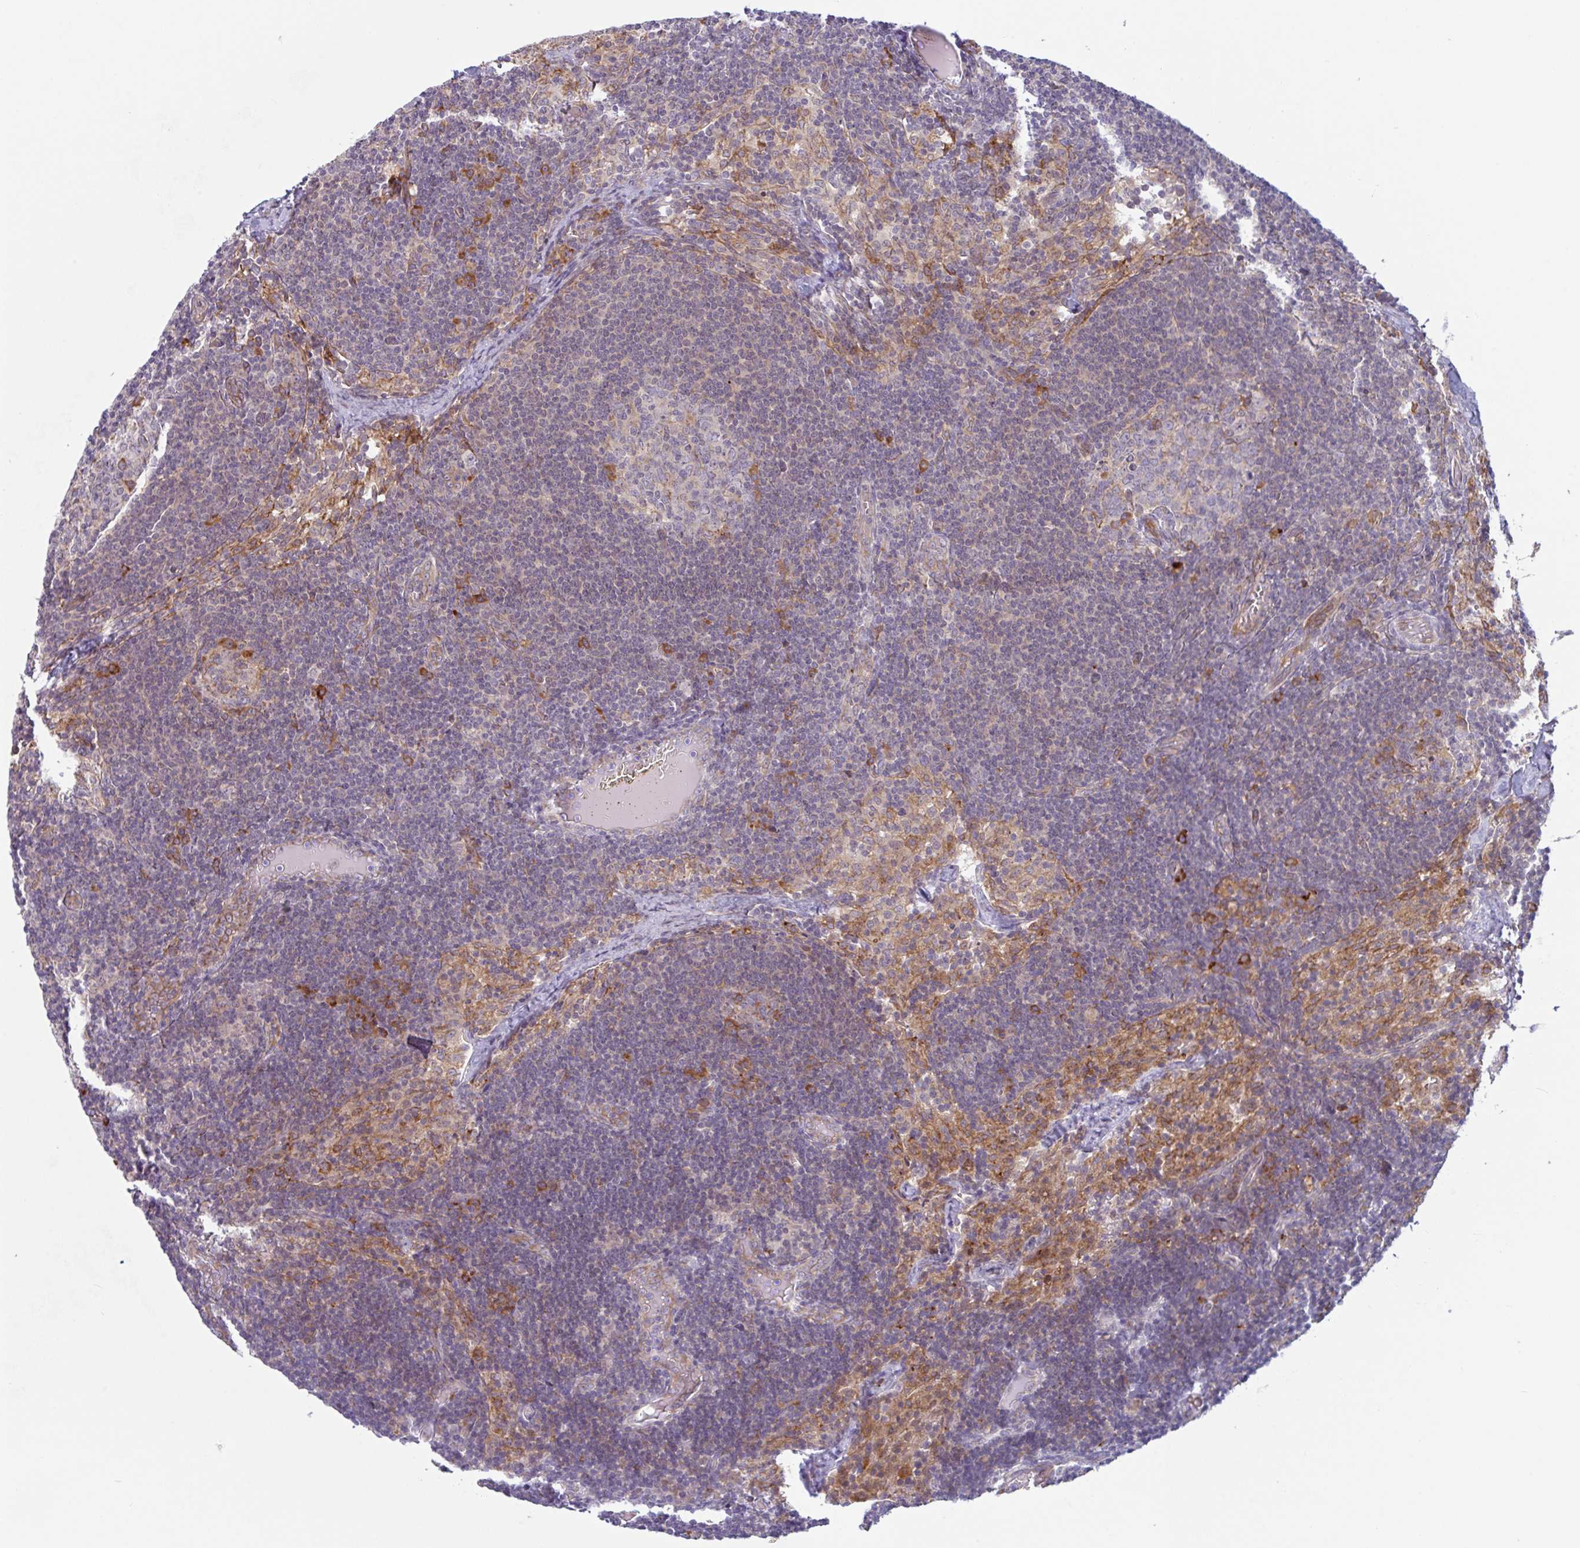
{"staining": {"intensity": "negative", "quantity": "none", "location": "none"}, "tissue": "lymph node", "cell_type": "Germinal center cells", "image_type": "normal", "snomed": [{"axis": "morphology", "description": "Normal tissue, NOS"}, {"axis": "topography", "description": "Lymph node"}], "caption": "DAB immunohistochemical staining of unremarkable lymph node demonstrates no significant expression in germinal center cells. Brightfield microscopy of immunohistochemistry stained with DAB (3,3'-diaminobenzidine) (brown) and hematoxylin (blue), captured at high magnification.", "gene": "RIT1", "patient": {"sex": "female", "age": 31}}